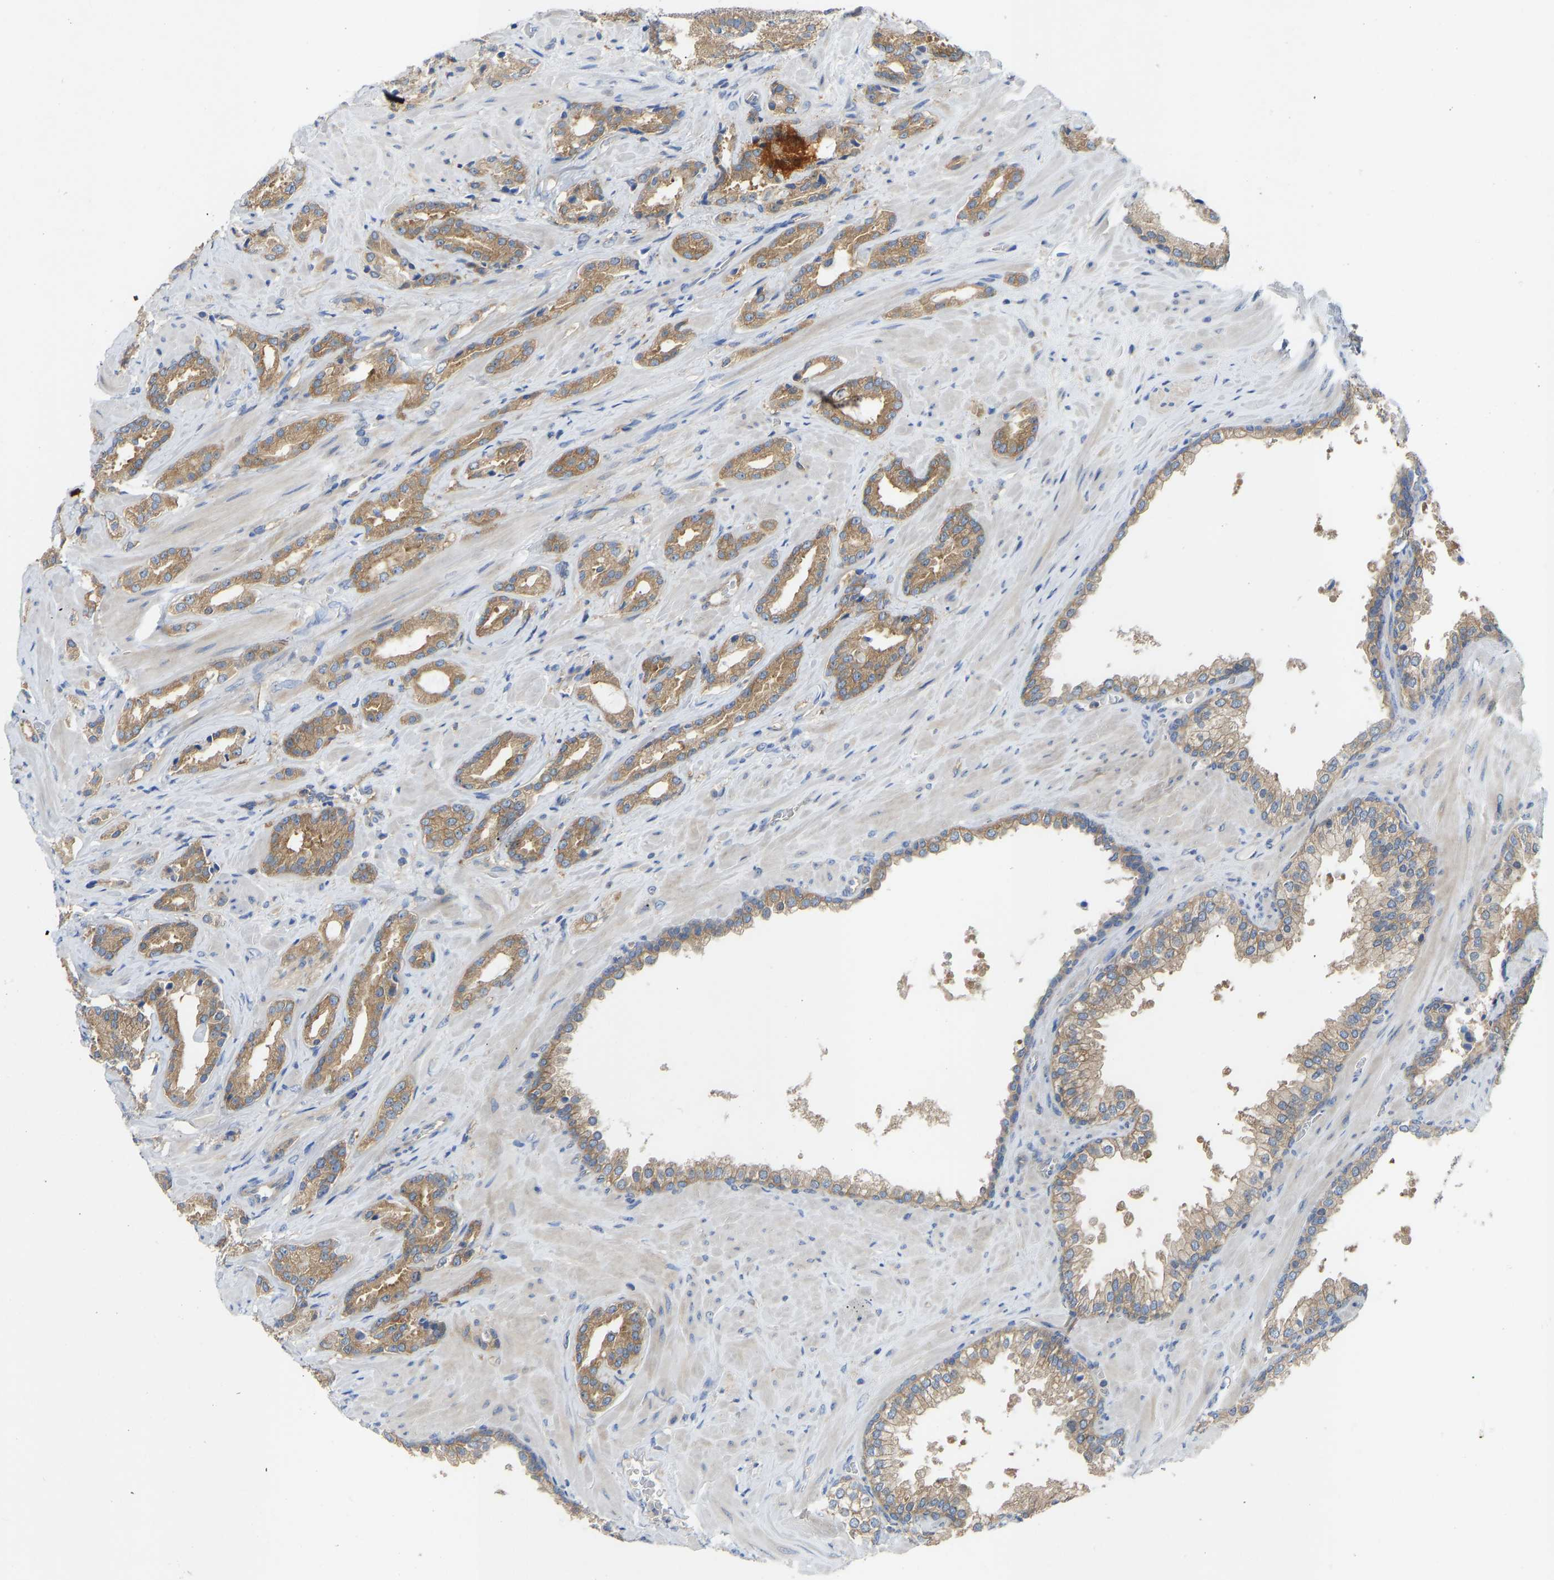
{"staining": {"intensity": "moderate", "quantity": ">75%", "location": "cytoplasmic/membranous"}, "tissue": "prostate cancer", "cell_type": "Tumor cells", "image_type": "cancer", "snomed": [{"axis": "morphology", "description": "Adenocarcinoma, High grade"}, {"axis": "topography", "description": "Prostate"}], "caption": "Protein analysis of prostate high-grade adenocarcinoma tissue exhibits moderate cytoplasmic/membranous staining in approximately >75% of tumor cells. (Stains: DAB (3,3'-diaminobenzidine) in brown, nuclei in blue, Microscopy: brightfield microscopy at high magnification).", "gene": "PPP3CA", "patient": {"sex": "male", "age": 64}}